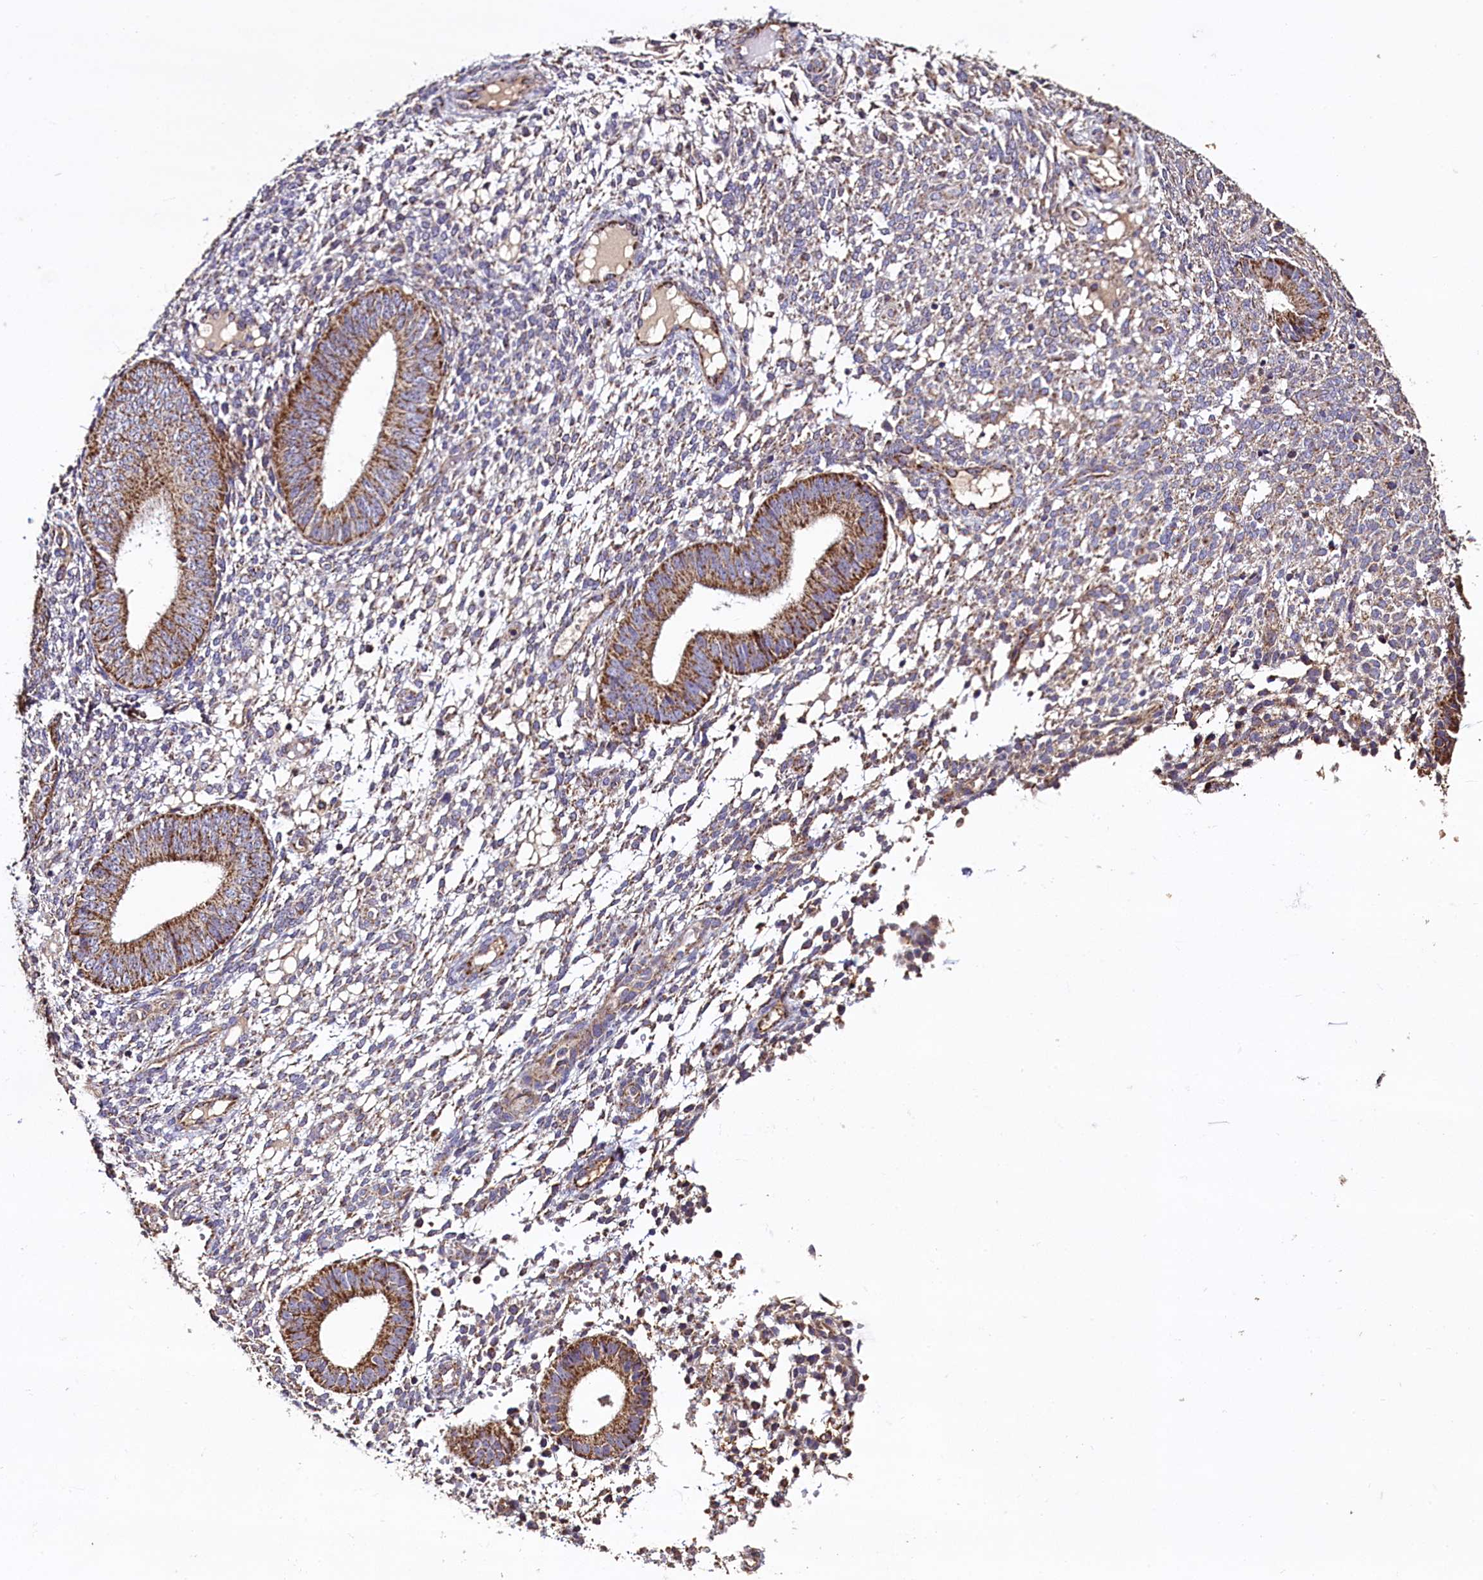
{"staining": {"intensity": "negative", "quantity": "none", "location": "none"}, "tissue": "endometrium", "cell_type": "Cells in endometrial stroma", "image_type": "normal", "snomed": [{"axis": "morphology", "description": "Normal tissue, NOS"}, {"axis": "topography", "description": "Endometrium"}], "caption": "Immunohistochemistry photomicrograph of benign human endometrium stained for a protein (brown), which exhibits no positivity in cells in endometrial stroma. (Immunohistochemistry, brightfield microscopy, high magnification).", "gene": "COQ9", "patient": {"sex": "female", "age": 49}}